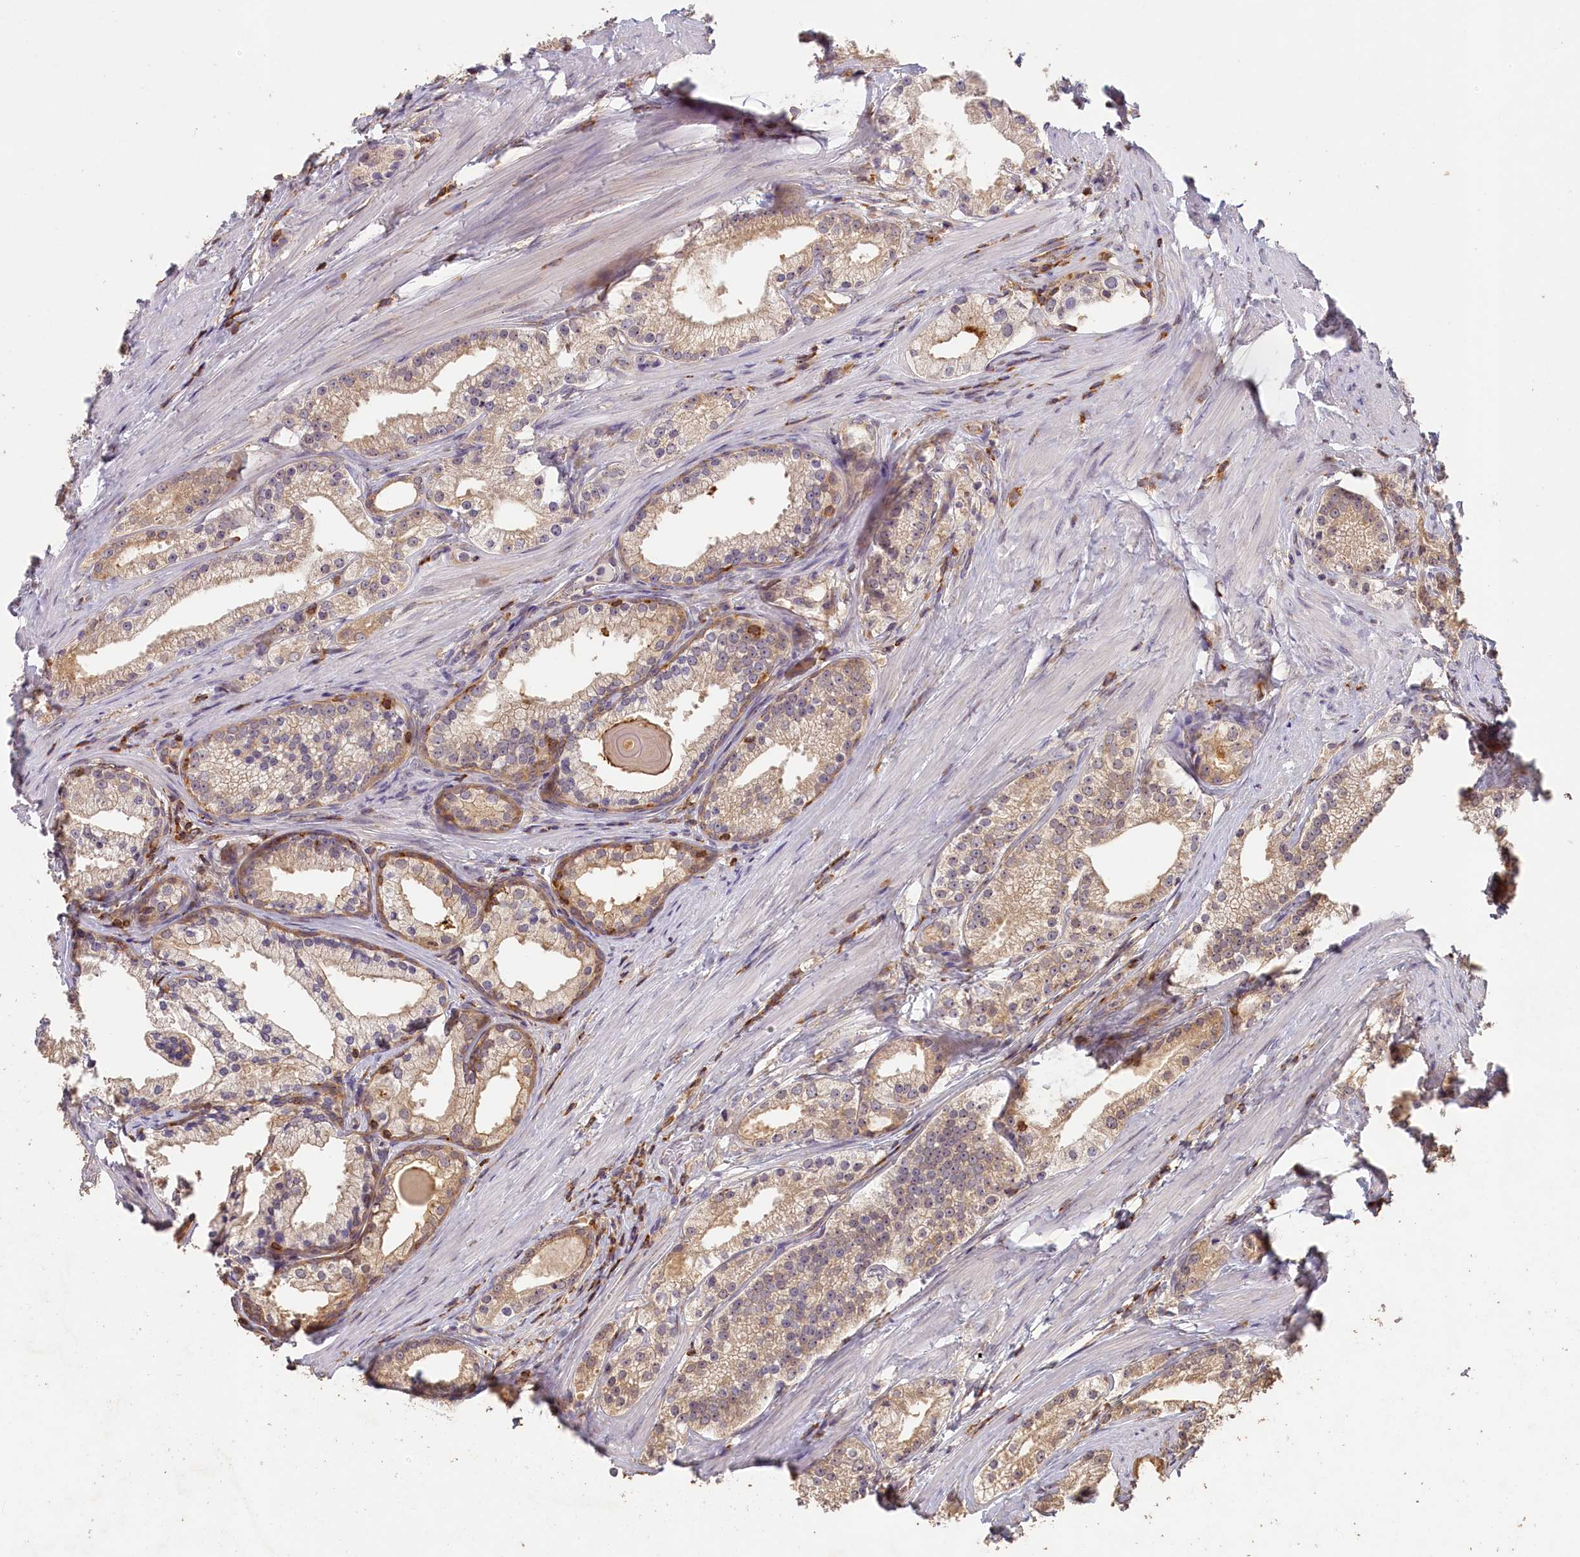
{"staining": {"intensity": "weak", "quantity": ">75%", "location": "cytoplasmic/membranous"}, "tissue": "prostate cancer", "cell_type": "Tumor cells", "image_type": "cancer", "snomed": [{"axis": "morphology", "description": "Adenocarcinoma, Low grade"}, {"axis": "topography", "description": "Prostate"}], "caption": "Prostate cancer (adenocarcinoma (low-grade)) tissue shows weak cytoplasmic/membranous staining in approximately >75% of tumor cells", "gene": "MADD", "patient": {"sex": "male", "age": 57}}